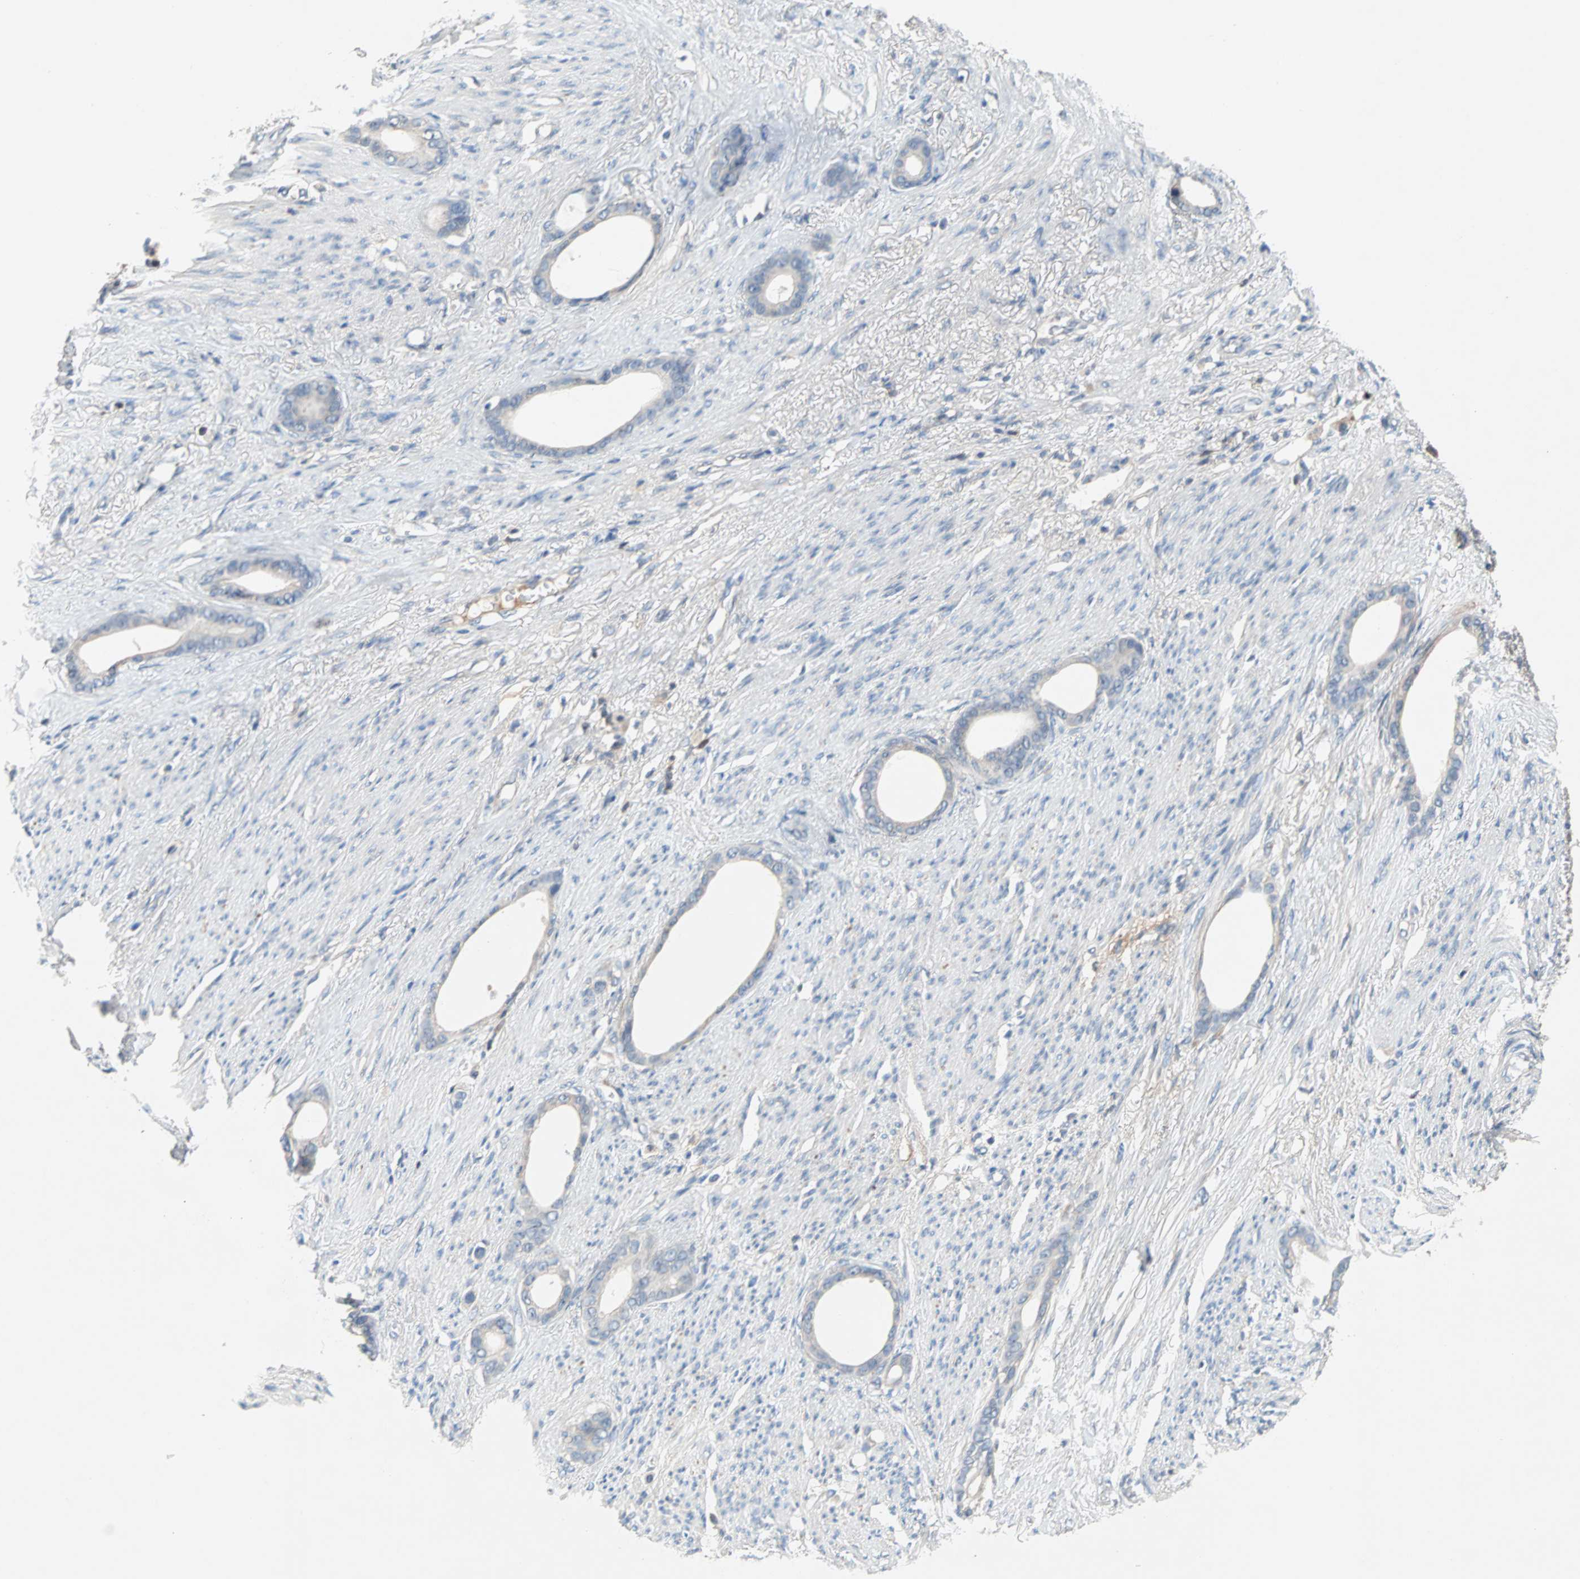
{"staining": {"intensity": "negative", "quantity": "none", "location": "none"}, "tissue": "stomach cancer", "cell_type": "Tumor cells", "image_type": "cancer", "snomed": [{"axis": "morphology", "description": "Adenocarcinoma, NOS"}, {"axis": "topography", "description": "Stomach"}], "caption": "Immunohistochemical staining of human stomach adenocarcinoma displays no significant staining in tumor cells.", "gene": "MAP4K1", "patient": {"sex": "female", "age": 75}}